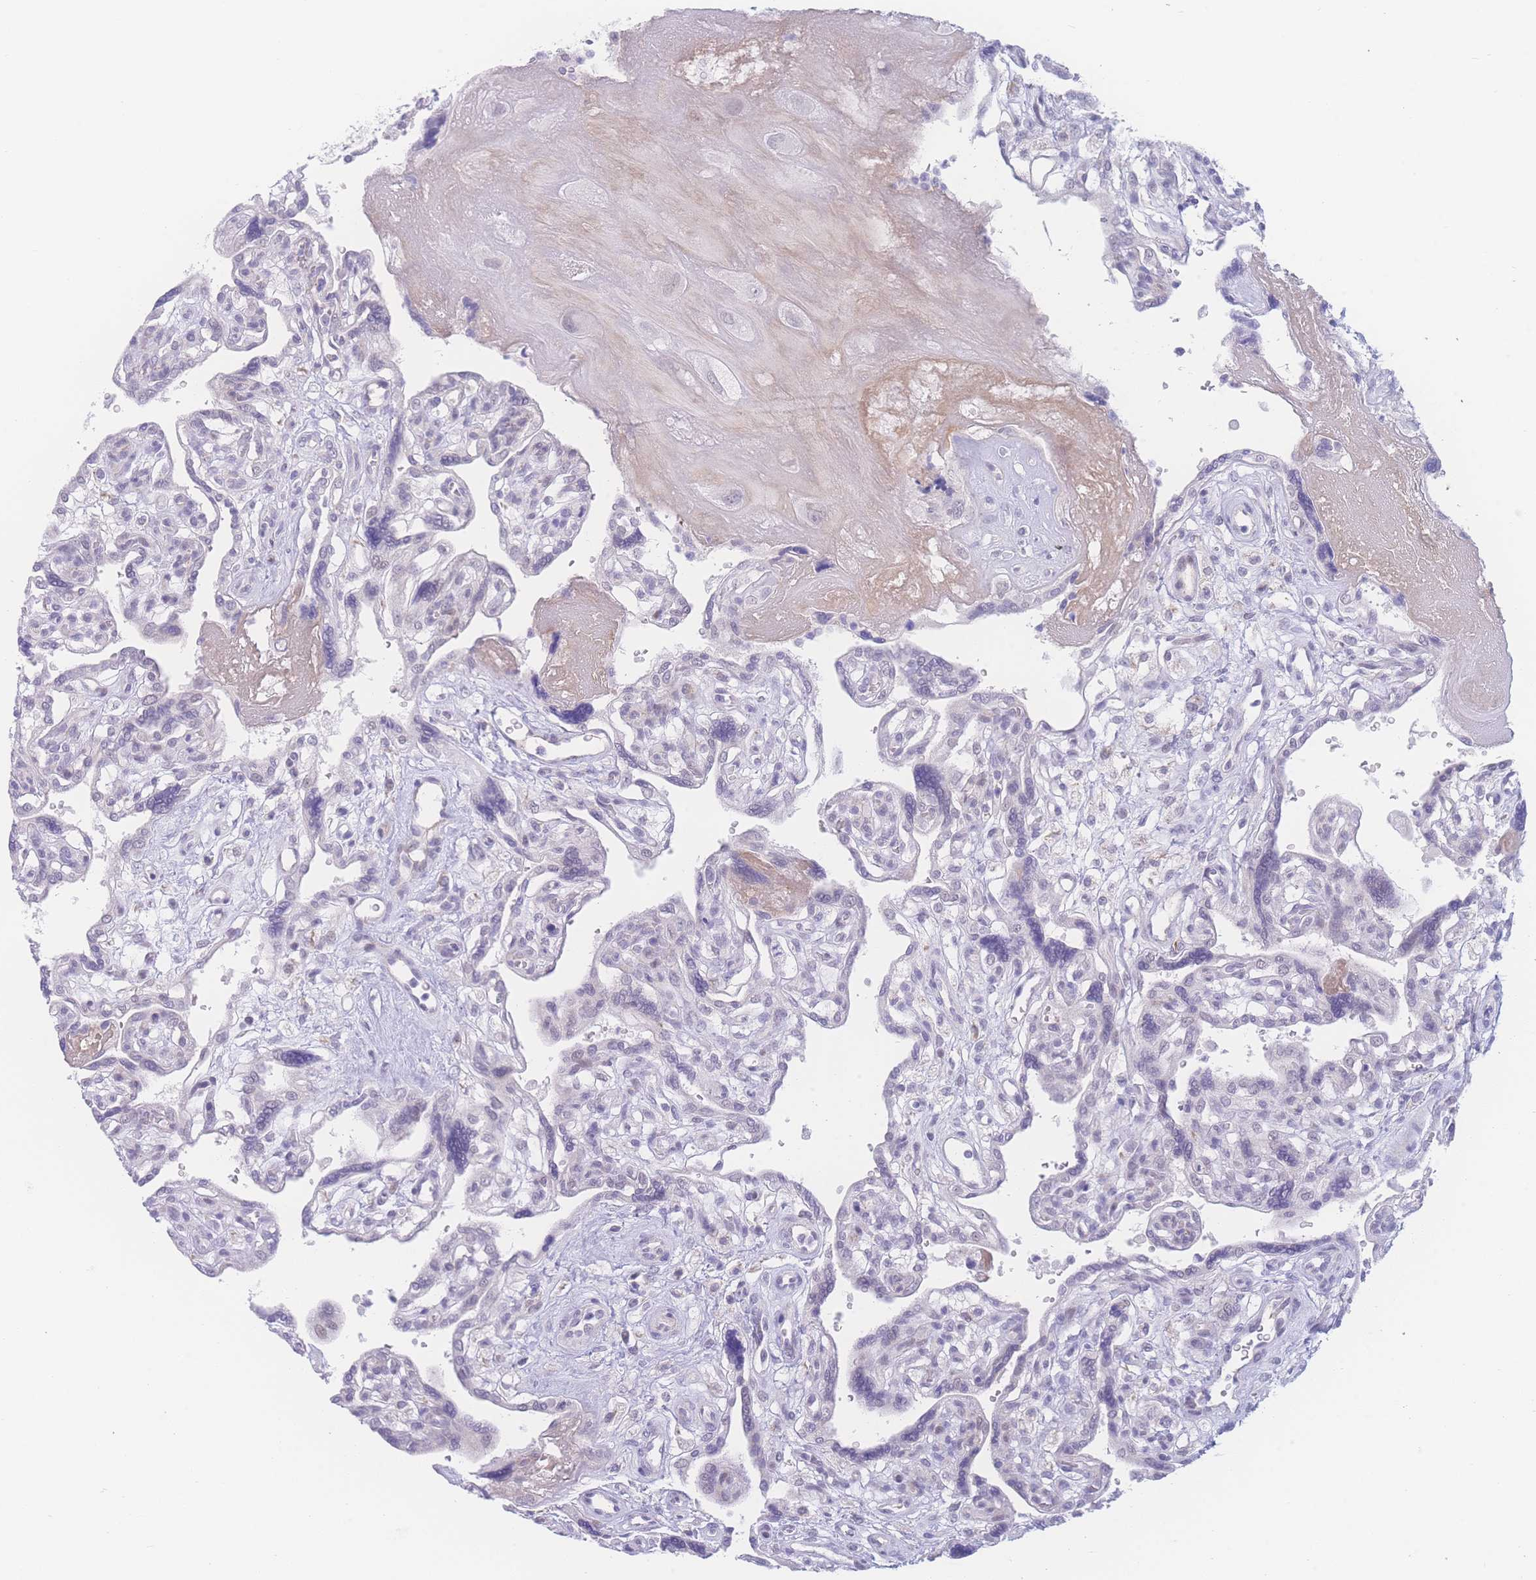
{"staining": {"intensity": "negative", "quantity": "none", "location": "none"}, "tissue": "placenta", "cell_type": "Decidual cells", "image_type": "normal", "snomed": [{"axis": "morphology", "description": "Normal tissue, NOS"}, {"axis": "topography", "description": "Placenta"}], "caption": "Immunohistochemistry (IHC) of normal placenta shows no positivity in decidual cells. The staining was performed using DAB (3,3'-diaminobenzidine) to visualize the protein expression in brown, while the nuclei were stained in blue with hematoxylin (Magnification: 20x).", "gene": "PRSS22", "patient": {"sex": "female", "age": 39}}